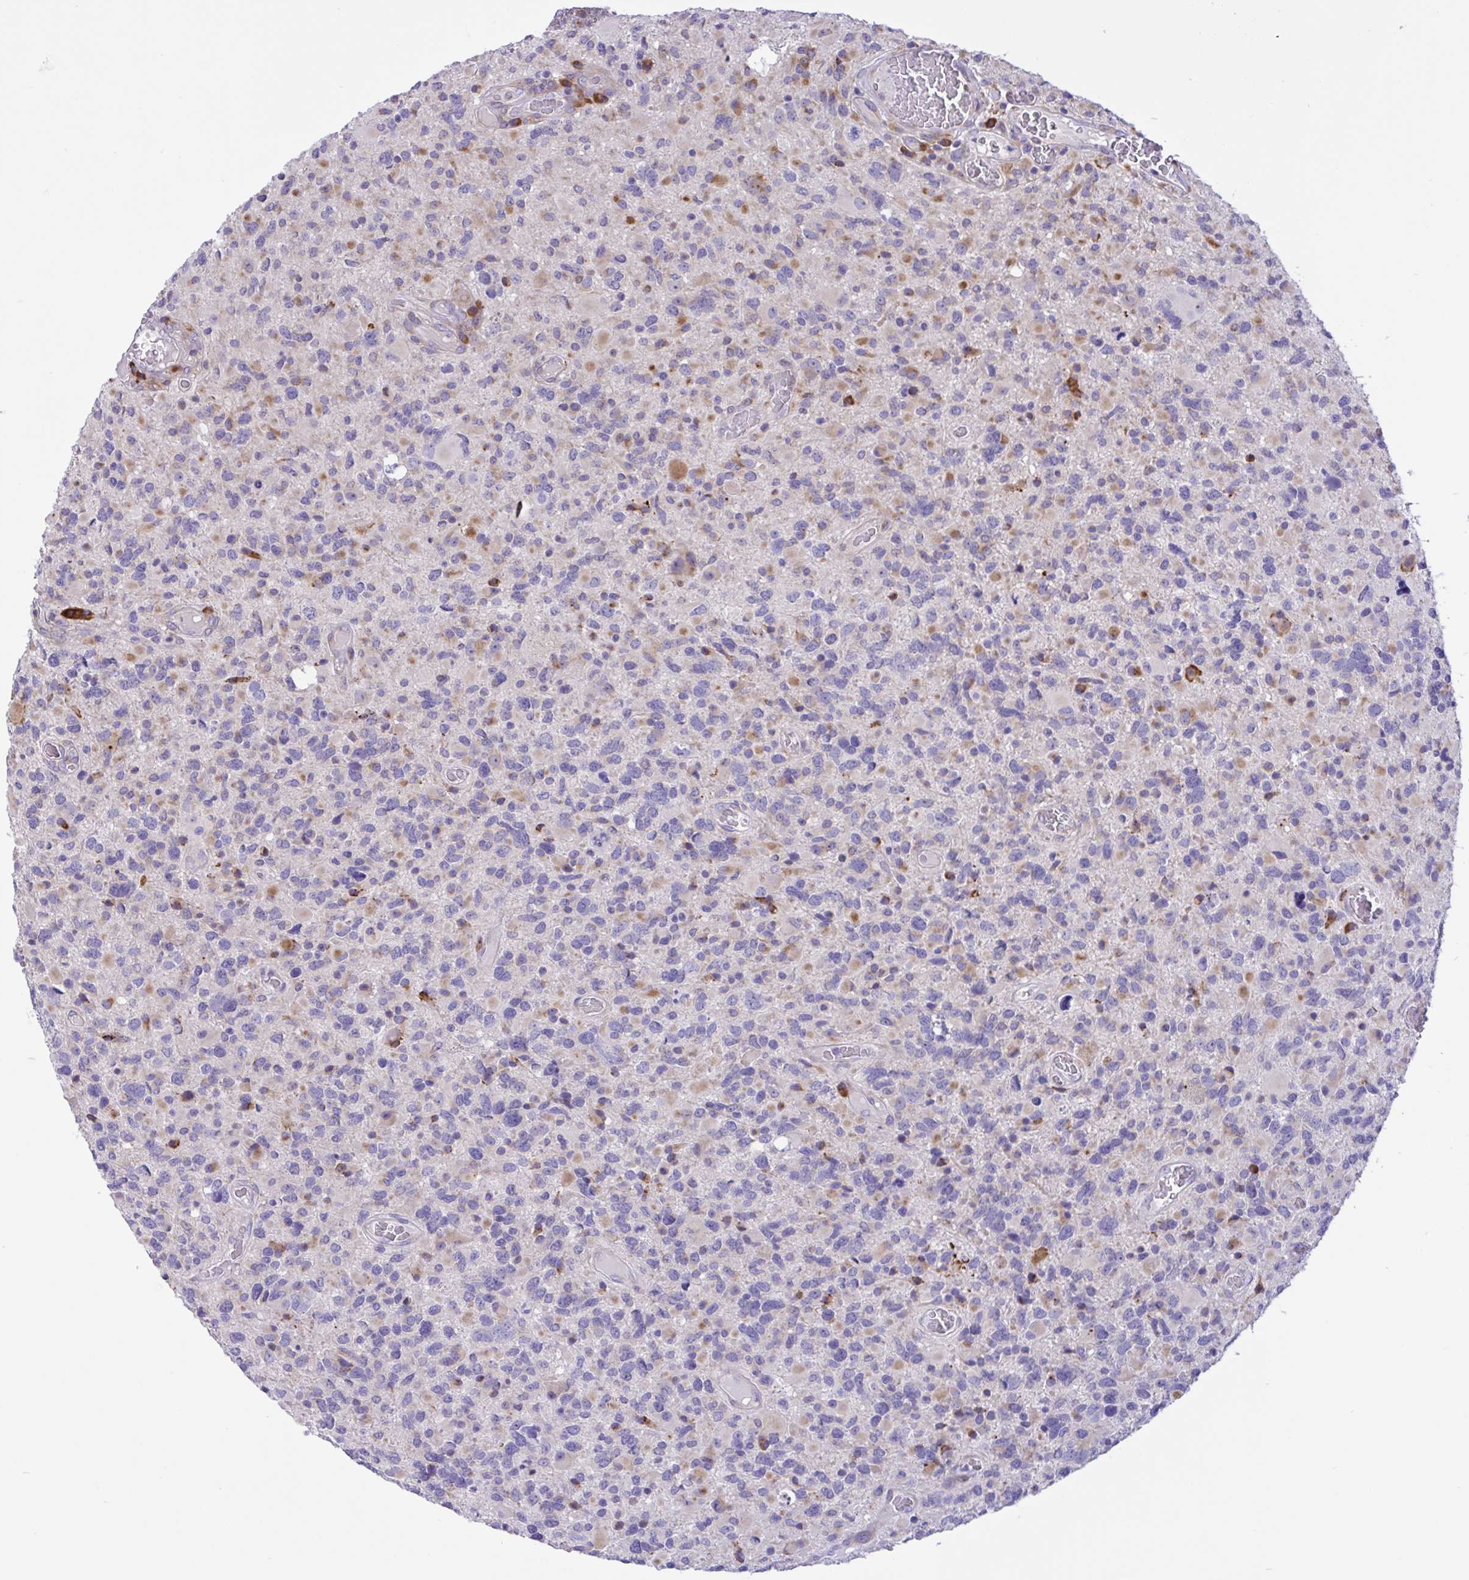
{"staining": {"intensity": "moderate", "quantity": "<25%", "location": "cytoplasmic/membranous"}, "tissue": "glioma", "cell_type": "Tumor cells", "image_type": "cancer", "snomed": [{"axis": "morphology", "description": "Glioma, malignant, High grade"}, {"axis": "topography", "description": "Brain"}], "caption": "Protein expression analysis of human glioma reveals moderate cytoplasmic/membranous expression in approximately <25% of tumor cells.", "gene": "DSC3", "patient": {"sex": "female", "age": 40}}